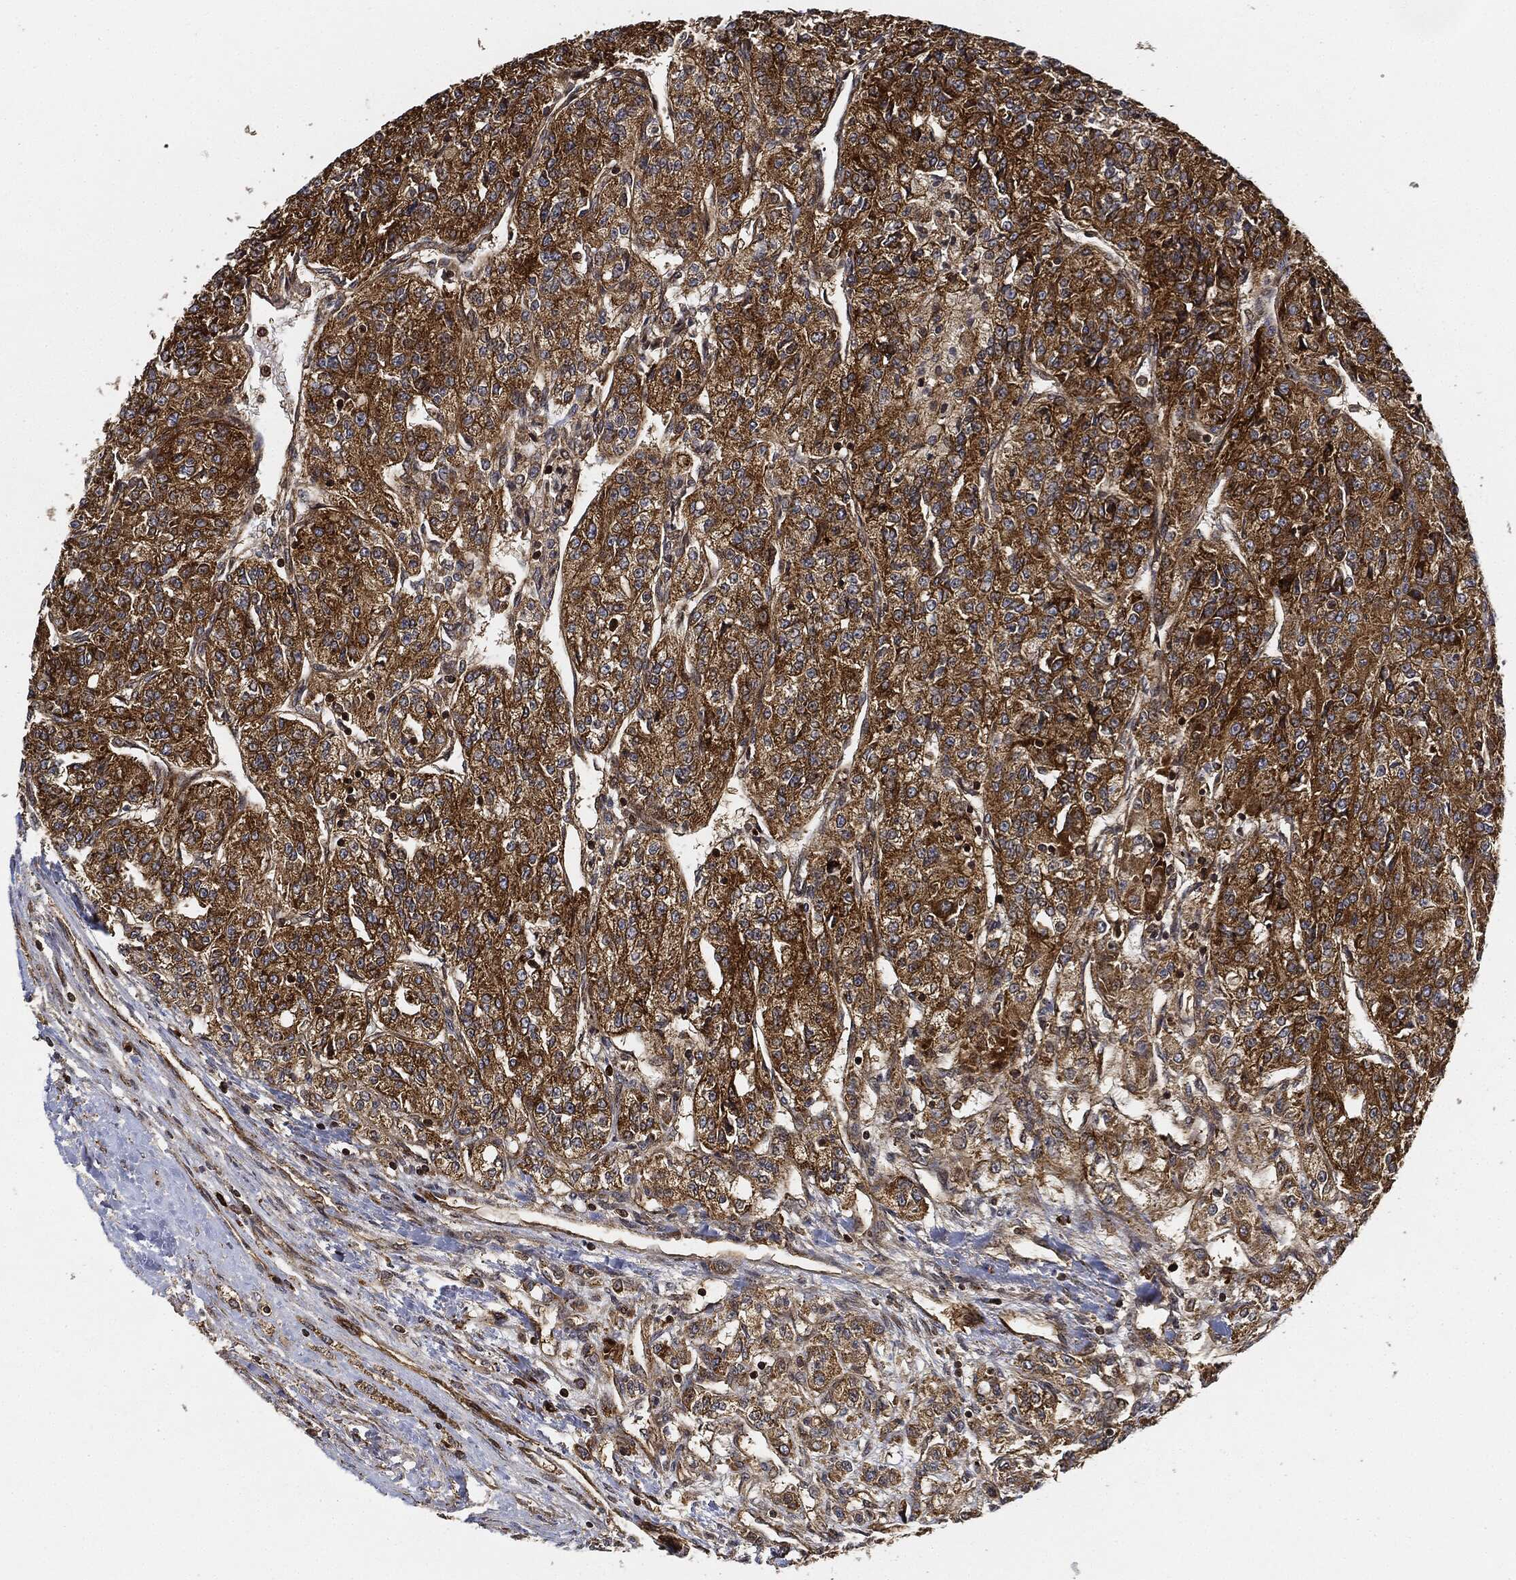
{"staining": {"intensity": "strong", "quantity": ">75%", "location": "cytoplasmic/membranous"}, "tissue": "renal cancer", "cell_type": "Tumor cells", "image_type": "cancer", "snomed": [{"axis": "morphology", "description": "Adenocarcinoma, NOS"}, {"axis": "topography", "description": "Kidney"}], "caption": "A brown stain shows strong cytoplasmic/membranous expression of a protein in human adenocarcinoma (renal) tumor cells.", "gene": "MAP3K3", "patient": {"sex": "female", "age": 63}}